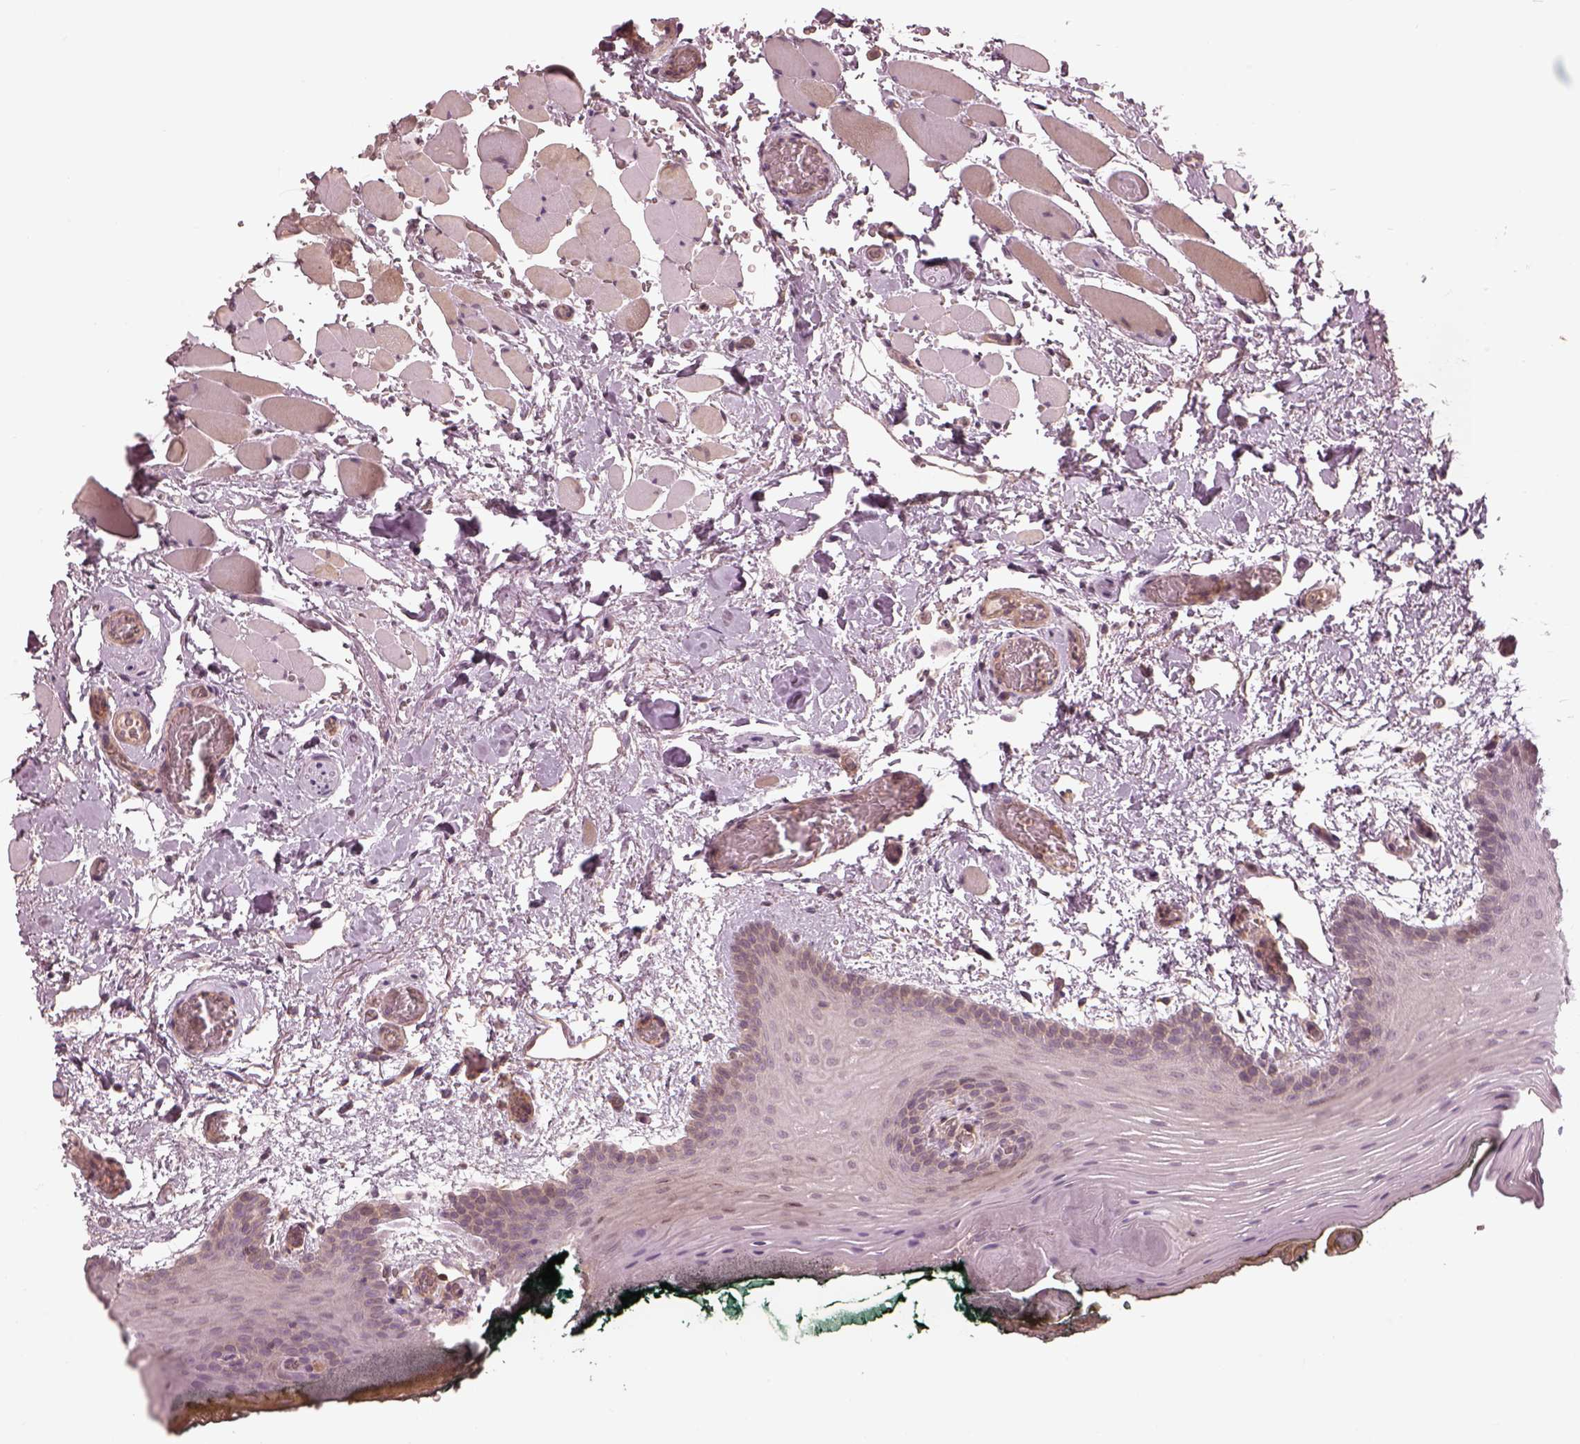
{"staining": {"intensity": "weak", "quantity": "<25%", "location": "cytoplasmic/membranous"}, "tissue": "oral mucosa", "cell_type": "Squamous epithelial cells", "image_type": "normal", "snomed": [{"axis": "morphology", "description": "Normal tissue, NOS"}, {"axis": "topography", "description": "Oral tissue"}, {"axis": "topography", "description": "Head-Neck"}], "caption": "IHC of normal oral mucosa demonstrates no positivity in squamous epithelial cells.", "gene": "FAM107B", "patient": {"sex": "male", "age": 65}}